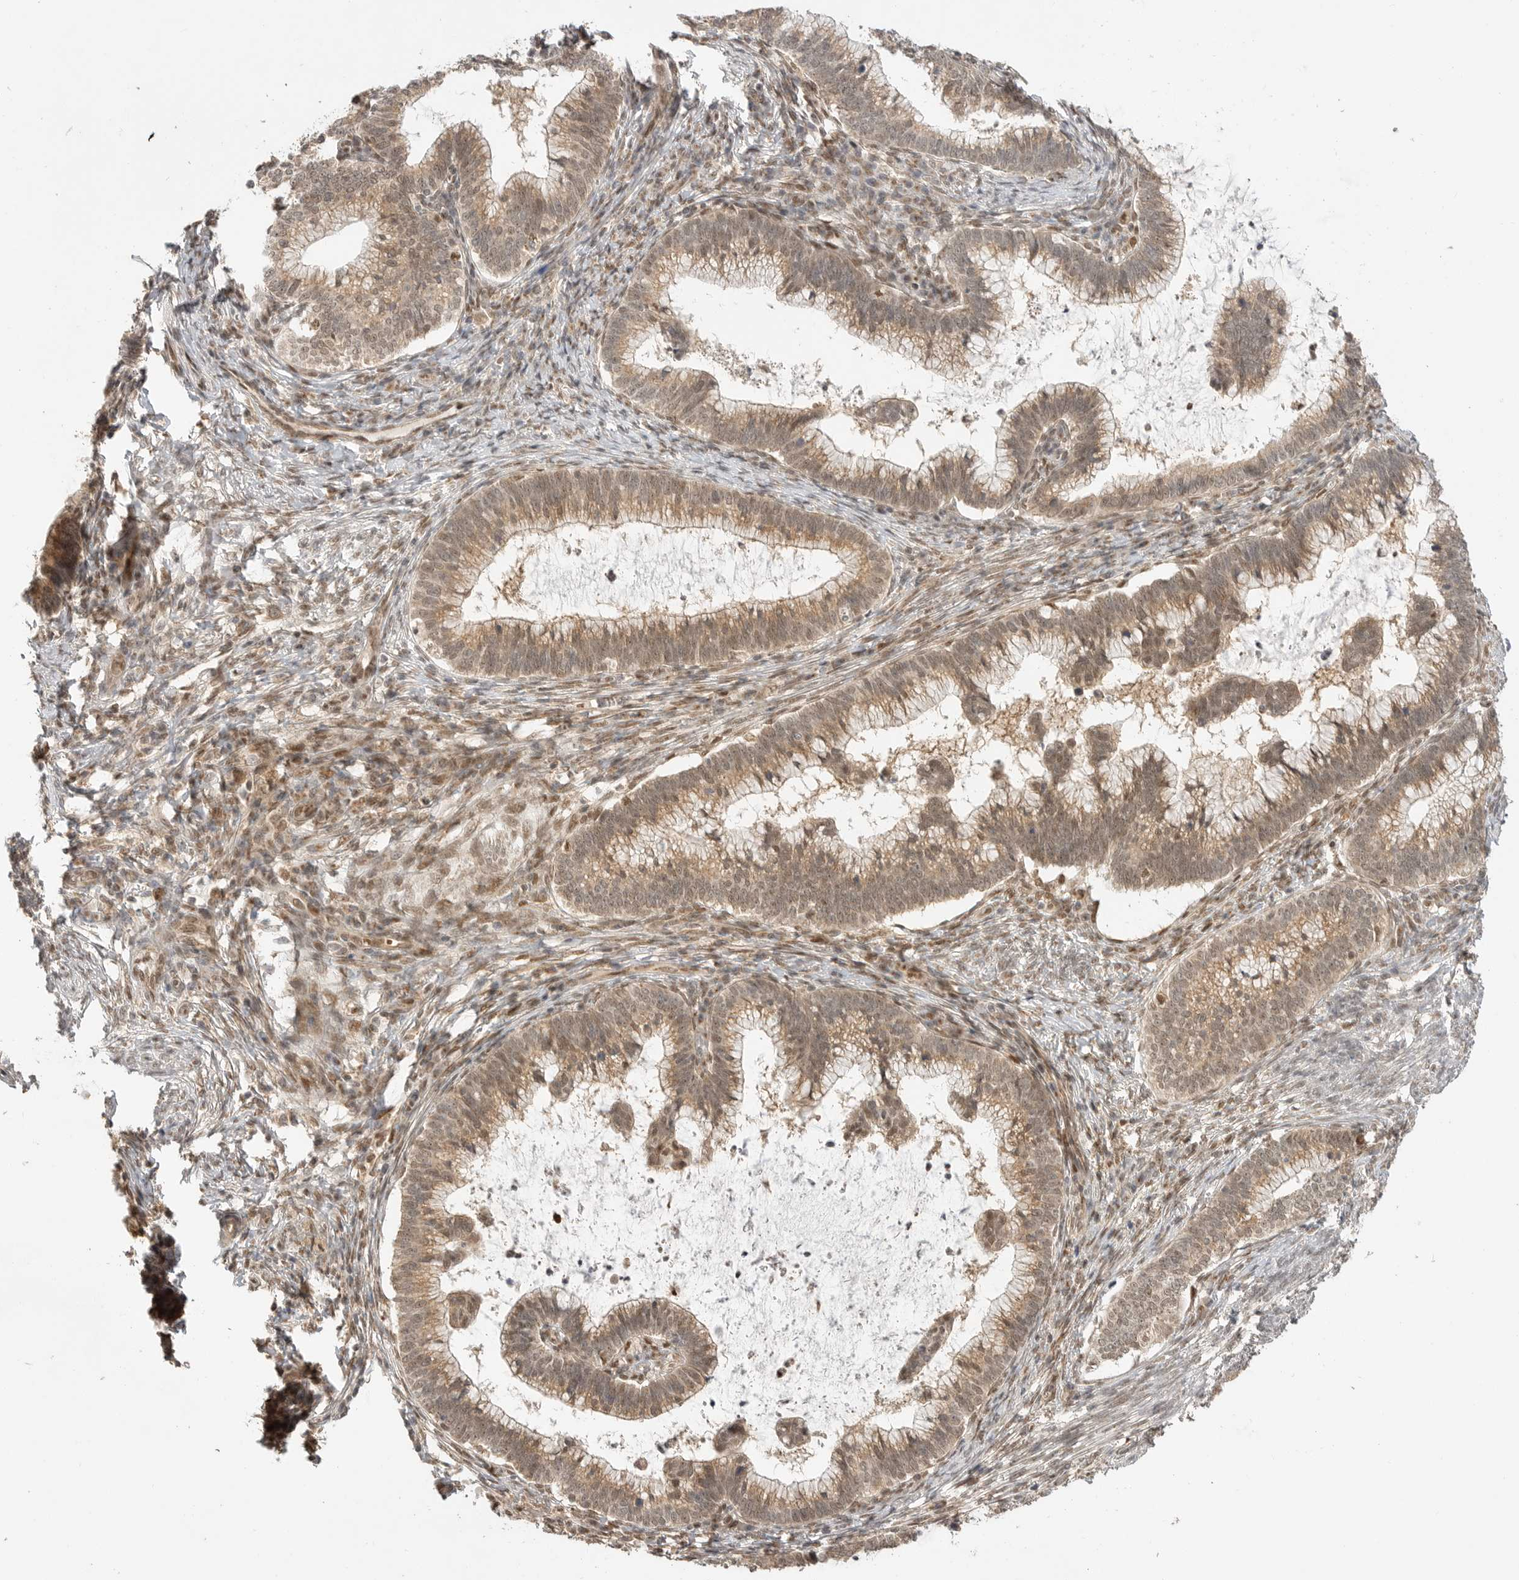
{"staining": {"intensity": "weak", "quantity": ">75%", "location": "cytoplasmic/membranous"}, "tissue": "cervical cancer", "cell_type": "Tumor cells", "image_type": "cancer", "snomed": [{"axis": "morphology", "description": "Adenocarcinoma, NOS"}, {"axis": "topography", "description": "Cervix"}], "caption": "Immunohistochemical staining of human cervical cancer (adenocarcinoma) exhibits low levels of weak cytoplasmic/membranous expression in about >75% of tumor cells. (DAB (3,3'-diaminobenzidine) IHC with brightfield microscopy, high magnification).", "gene": "ALKAL1", "patient": {"sex": "female", "age": 36}}